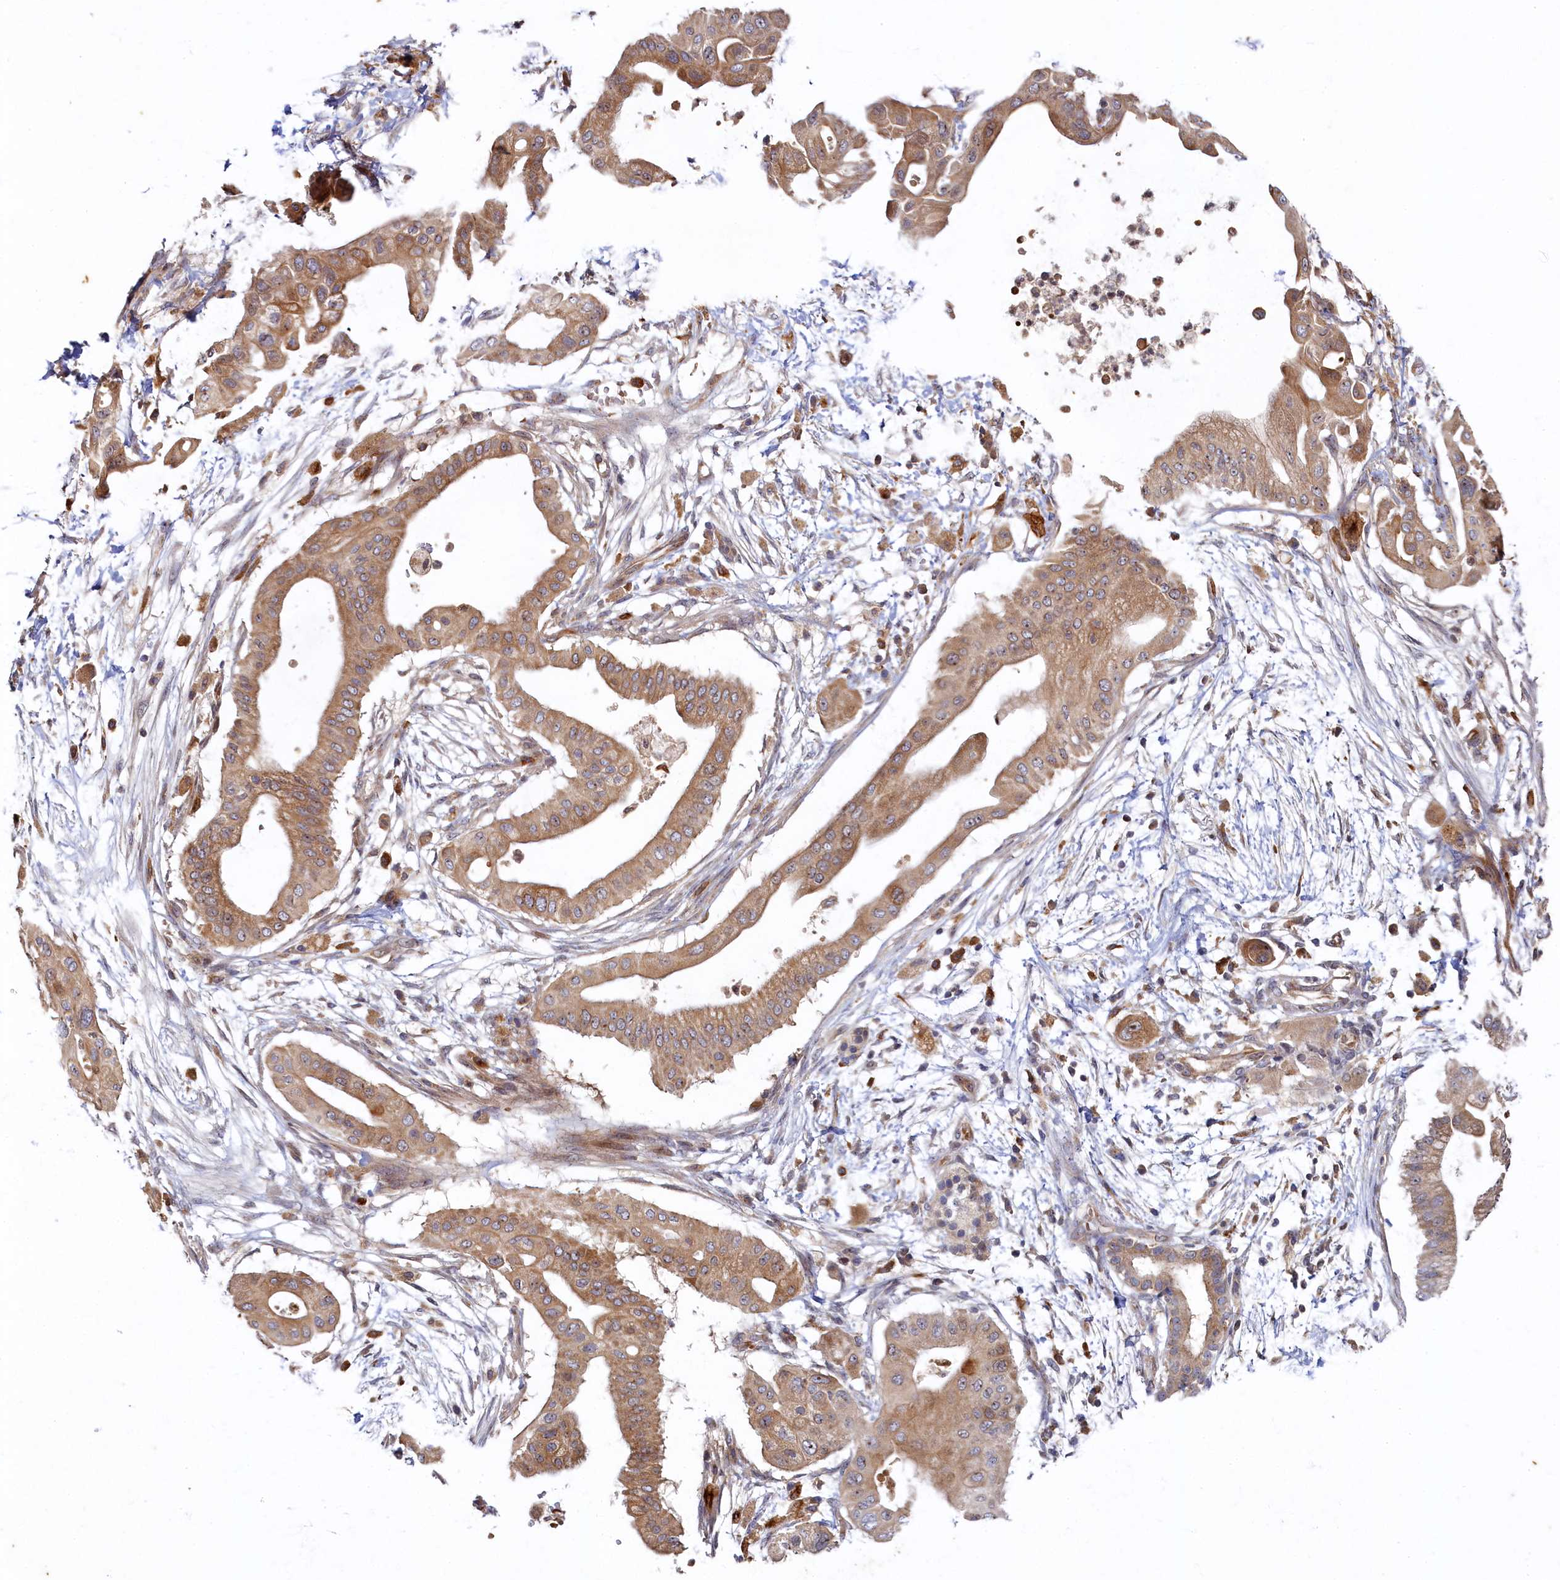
{"staining": {"intensity": "moderate", "quantity": ">75%", "location": "cytoplasmic/membranous"}, "tissue": "pancreatic cancer", "cell_type": "Tumor cells", "image_type": "cancer", "snomed": [{"axis": "morphology", "description": "Adenocarcinoma, NOS"}, {"axis": "topography", "description": "Pancreas"}], "caption": "Immunohistochemistry (IHC) image of neoplastic tissue: human pancreatic cancer (adenocarcinoma) stained using IHC shows medium levels of moderate protein expression localized specifically in the cytoplasmic/membranous of tumor cells, appearing as a cytoplasmic/membranous brown color.", "gene": "CEP20", "patient": {"sex": "male", "age": 68}}